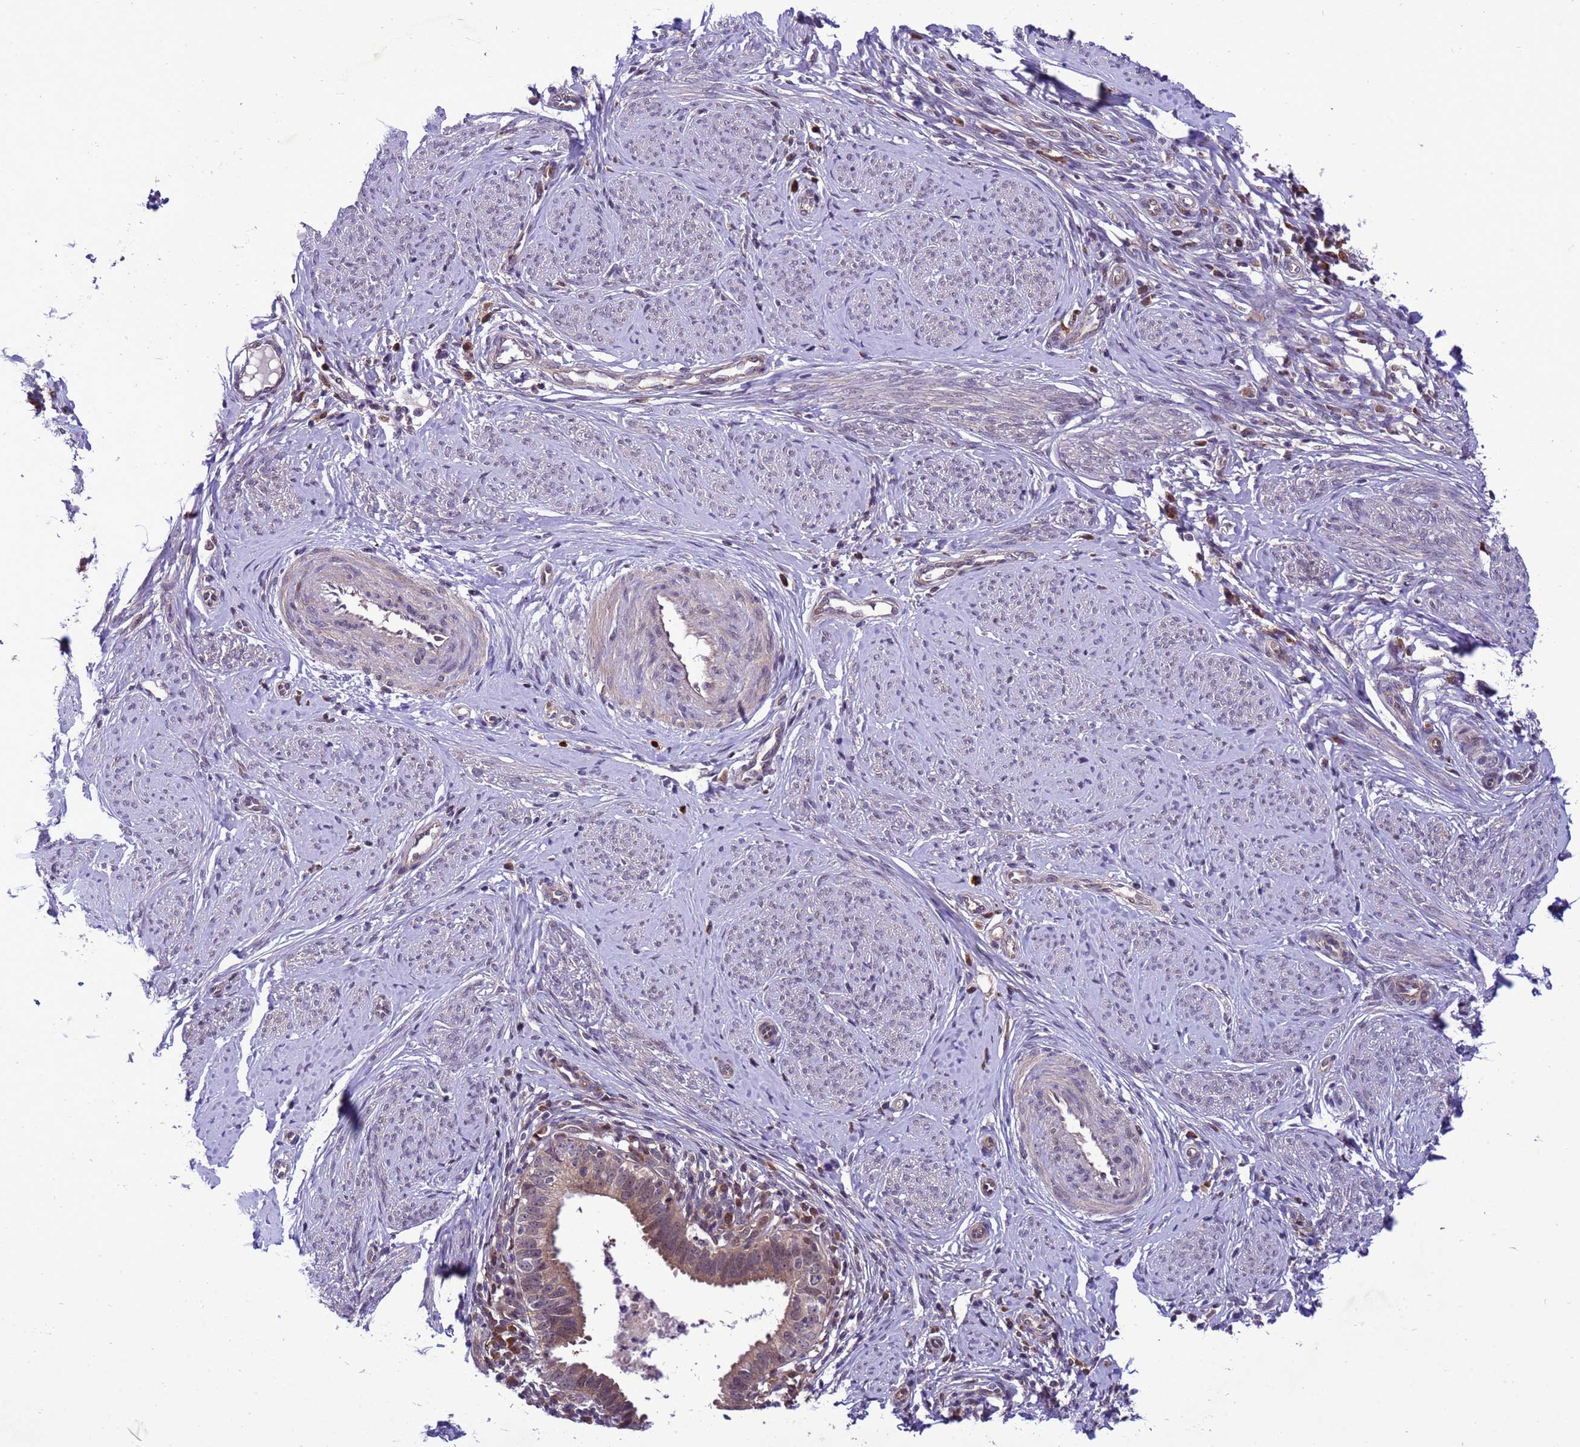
{"staining": {"intensity": "moderate", "quantity": "25%-75%", "location": "cytoplasmic/membranous,nuclear"}, "tissue": "cervical cancer", "cell_type": "Tumor cells", "image_type": "cancer", "snomed": [{"axis": "morphology", "description": "Adenocarcinoma, NOS"}, {"axis": "topography", "description": "Cervix"}], "caption": "Tumor cells demonstrate medium levels of moderate cytoplasmic/membranous and nuclear expression in approximately 25%-75% of cells in cervical cancer (adenocarcinoma).", "gene": "RASD1", "patient": {"sex": "female", "age": 36}}